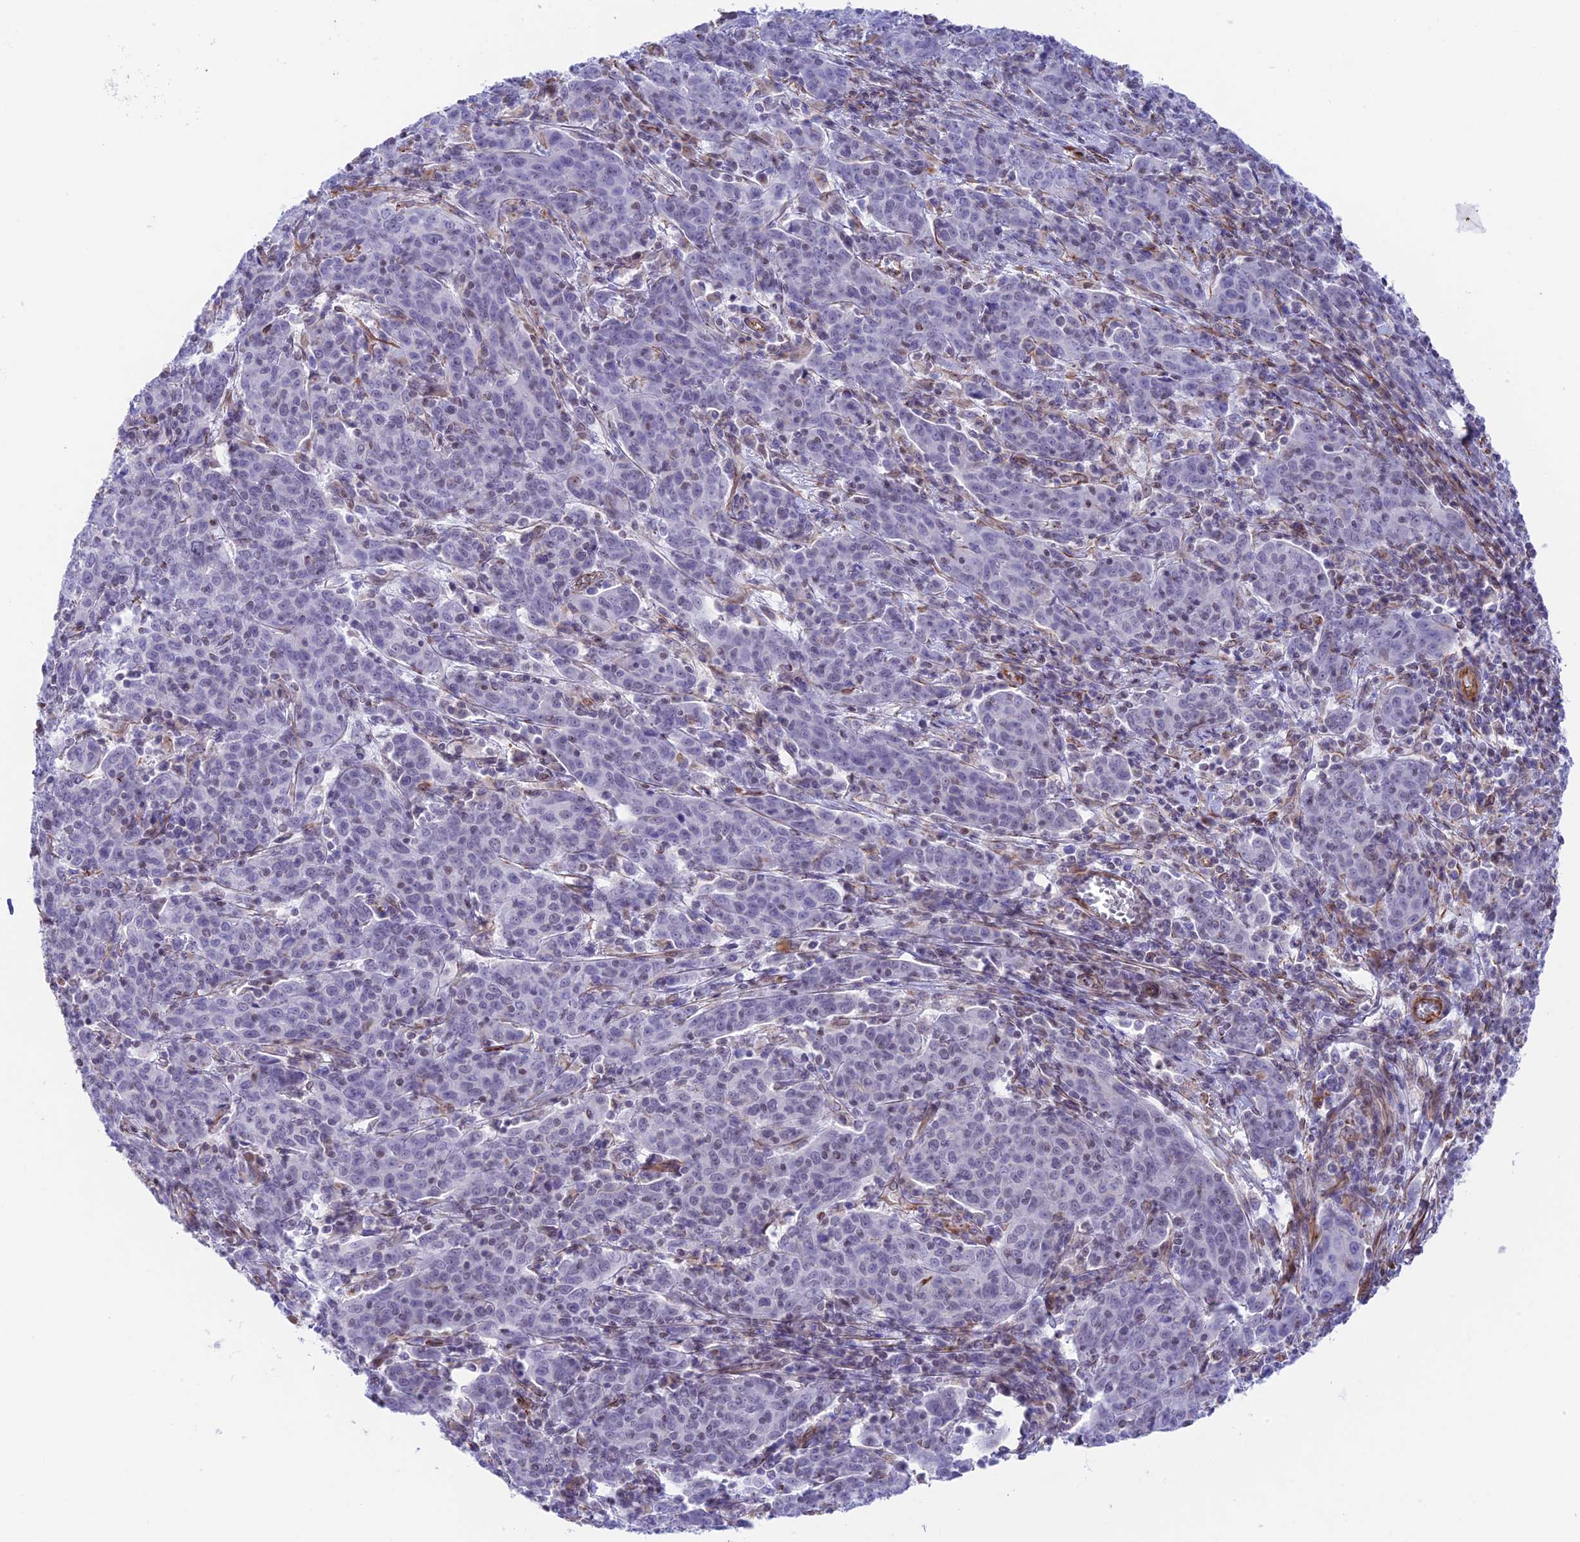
{"staining": {"intensity": "negative", "quantity": "none", "location": "none"}, "tissue": "cervical cancer", "cell_type": "Tumor cells", "image_type": "cancer", "snomed": [{"axis": "morphology", "description": "Squamous cell carcinoma, NOS"}, {"axis": "topography", "description": "Cervix"}], "caption": "An image of cervical cancer (squamous cell carcinoma) stained for a protein displays no brown staining in tumor cells. (Brightfield microscopy of DAB immunohistochemistry at high magnification).", "gene": "ZNF652", "patient": {"sex": "female", "age": 67}}